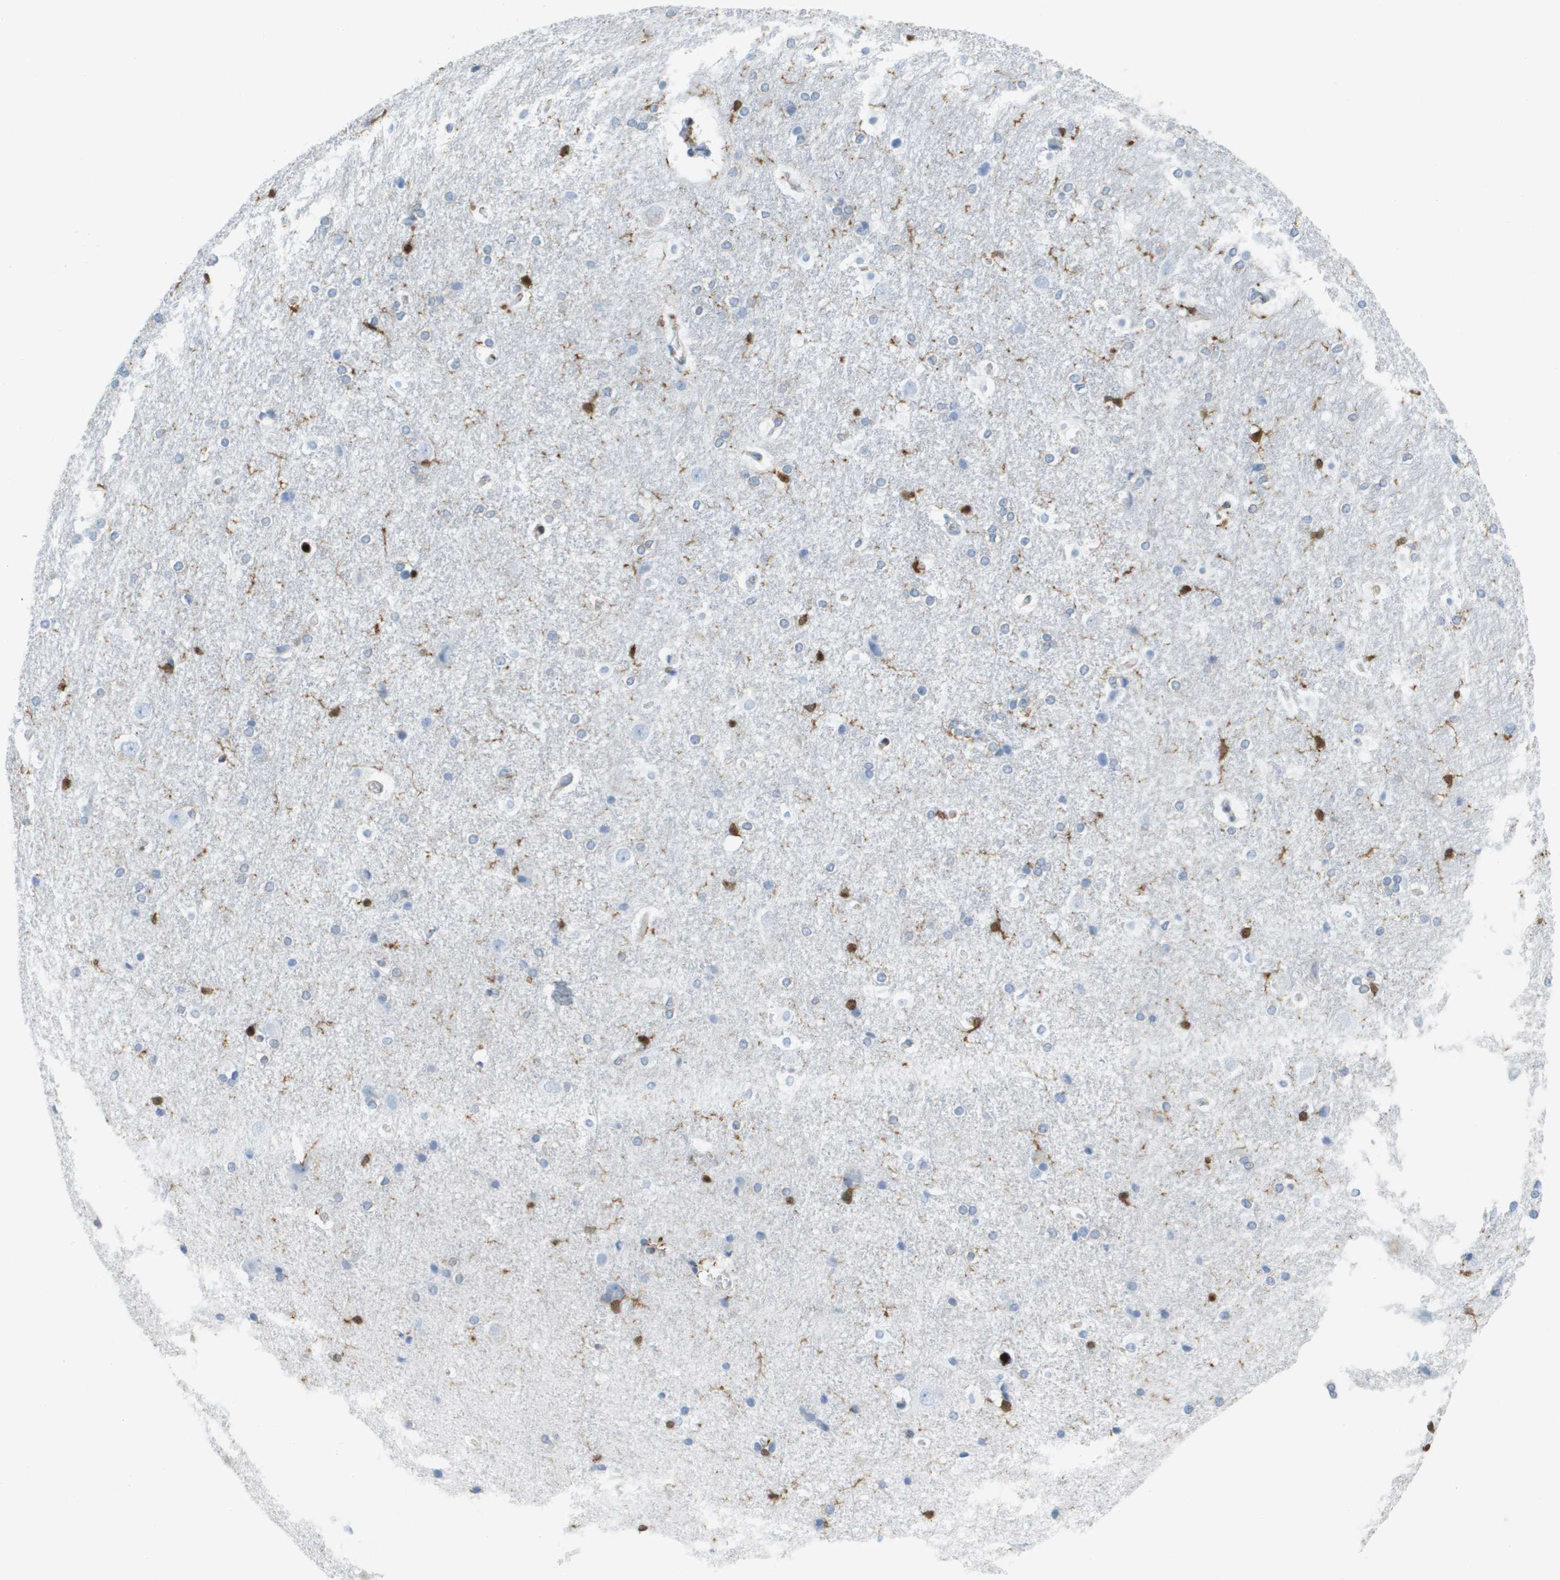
{"staining": {"intensity": "moderate", "quantity": "<25%", "location": "cytoplasmic/membranous"}, "tissue": "hippocampus", "cell_type": "Glial cells", "image_type": "normal", "snomed": [{"axis": "morphology", "description": "Normal tissue, NOS"}, {"axis": "topography", "description": "Hippocampus"}], "caption": "IHC staining of unremarkable hippocampus, which exhibits low levels of moderate cytoplasmic/membranous expression in about <25% of glial cells indicating moderate cytoplasmic/membranous protein staining. The staining was performed using DAB (brown) for protein detection and nuclei were counterstained in hematoxylin (blue).", "gene": "DOCK5", "patient": {"sex": "female", "age": 19}}